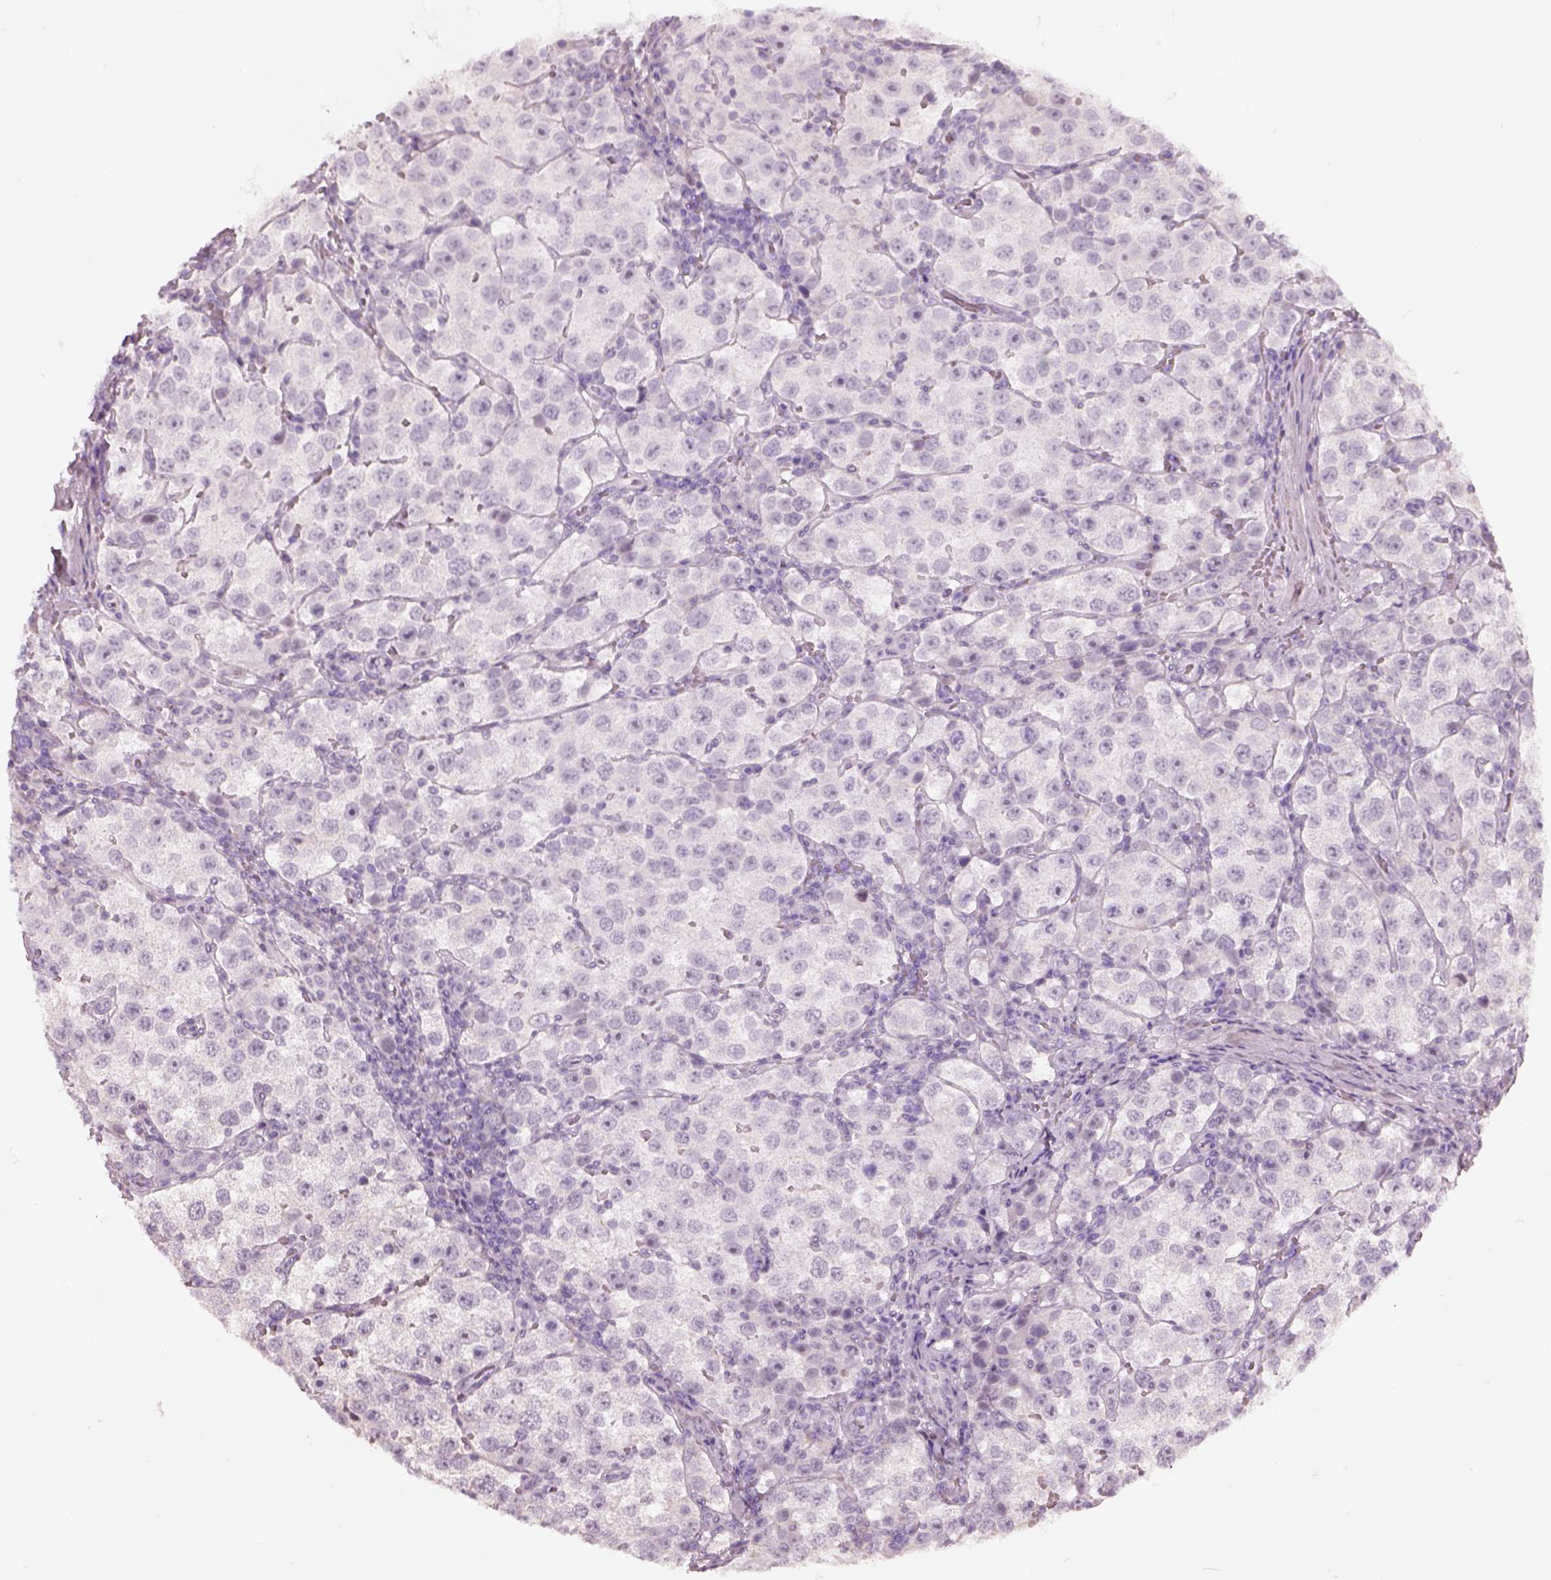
{"staining": {"intensity": "negative", "quantity": "none", "location": "none"}, "tissue": "testis cancer", "cell_type": "Tumor cells", "image_type": "cancer", "snomed": [{"axis": "morphology", "description": "Seminoma, NOS"}, {"axis": "topography", "description": "Testis"}], "caption": "Testis seminoma was stained to show a protein in brown. There is no significant positivity in tumor cells.", "gene": "SLC27A2", "patient": {"sex": "male", "age": 37}}